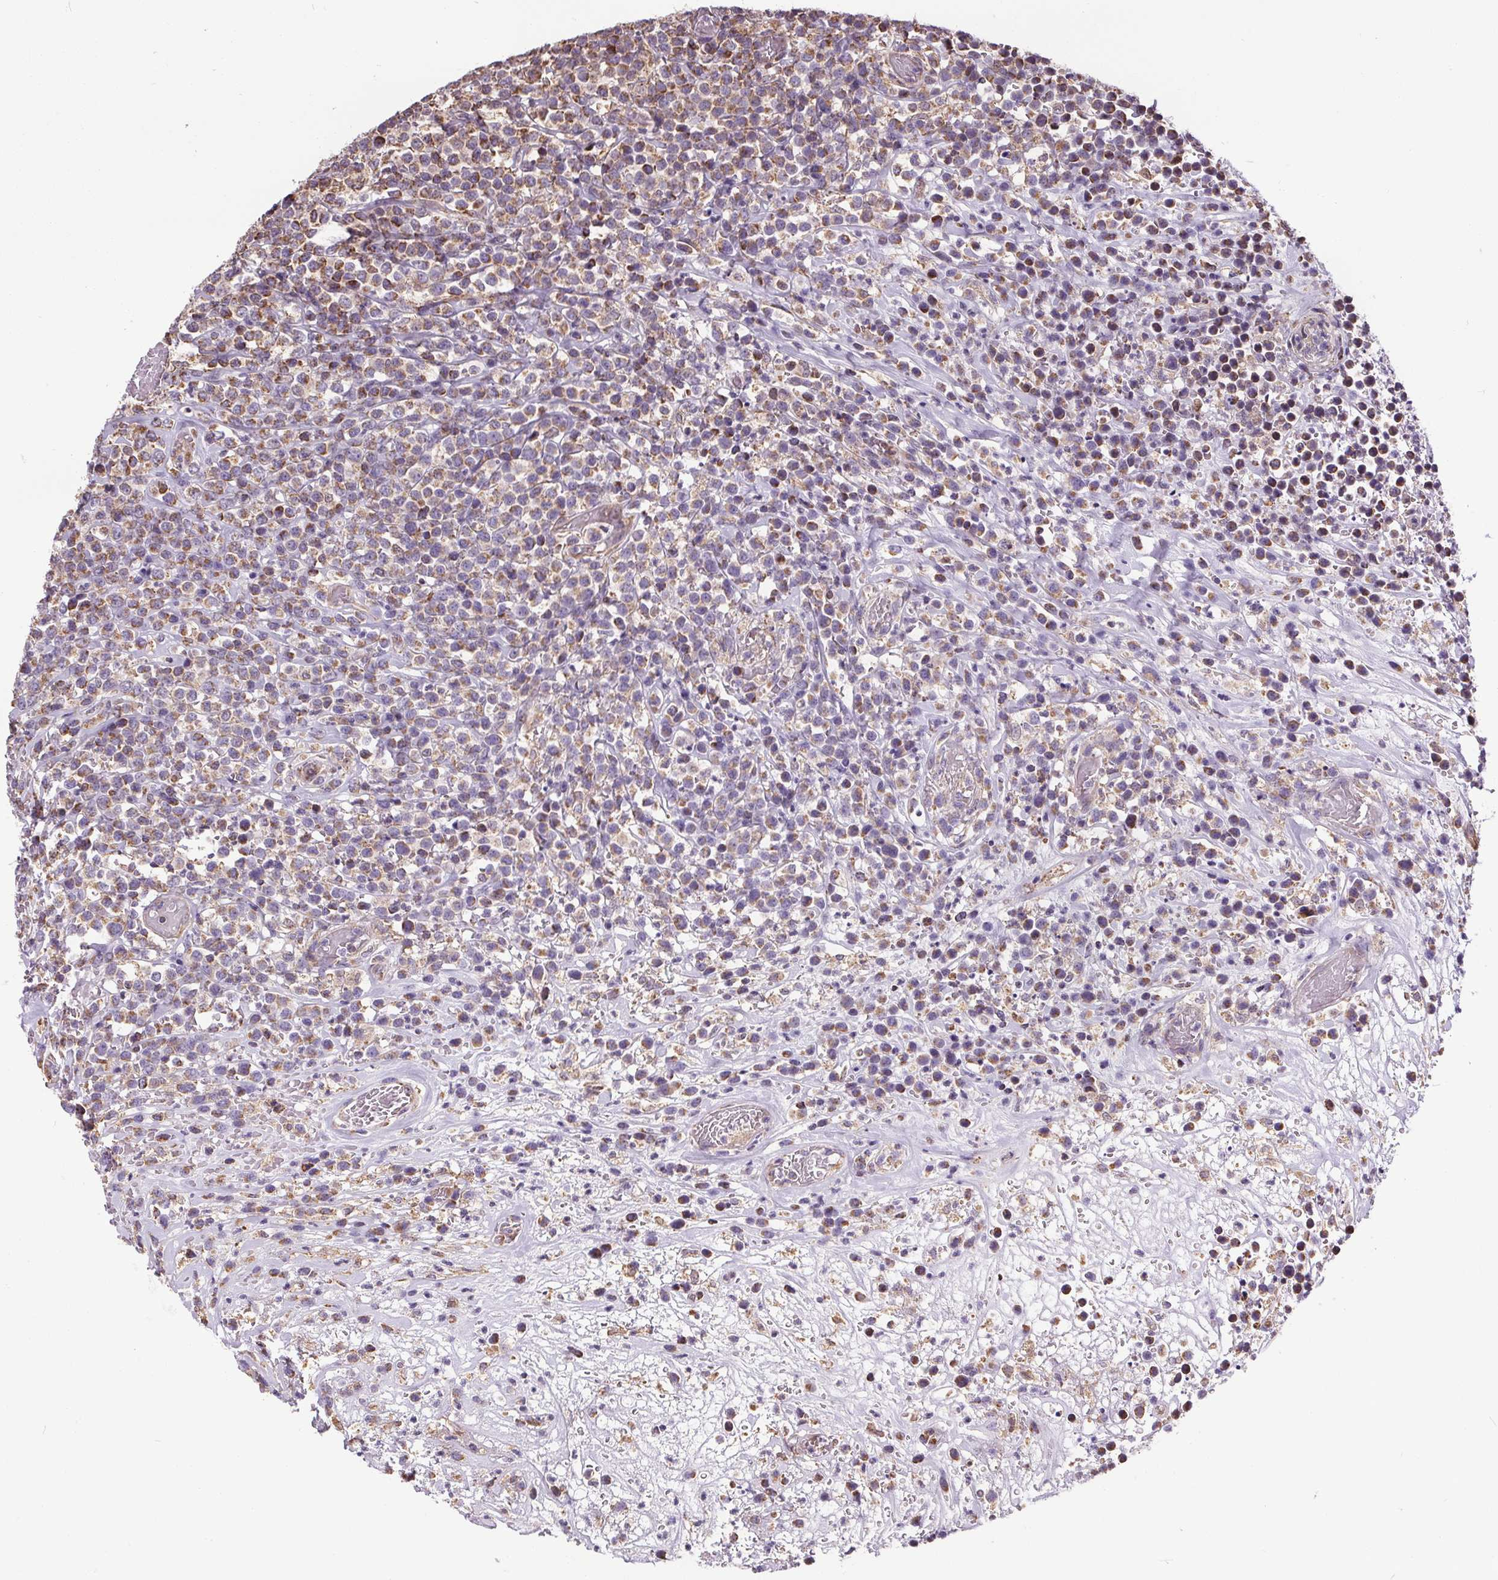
{"staining": {"intensity": "weak", "quantity": ">75%", "location": "cytoplasmic/membranous"}, "tissue": "lymphoma", "cell_type": "Tumor cells", "image_type": "cancer", "snomed": [{"axis": "morphology", "description": "Malignant lymphoma, non-Hodgkin's type, High grade"}, {"axis": "topography", "description": "Soft tissue"}], "caption": "This is a photomicrograph of IHC staining of lymphoma, which shows weak staining in the cytoplasmic/membranous of tumor cells.", "gene": "ZNF548", "patient": {"sex": "female", "age": 56}}